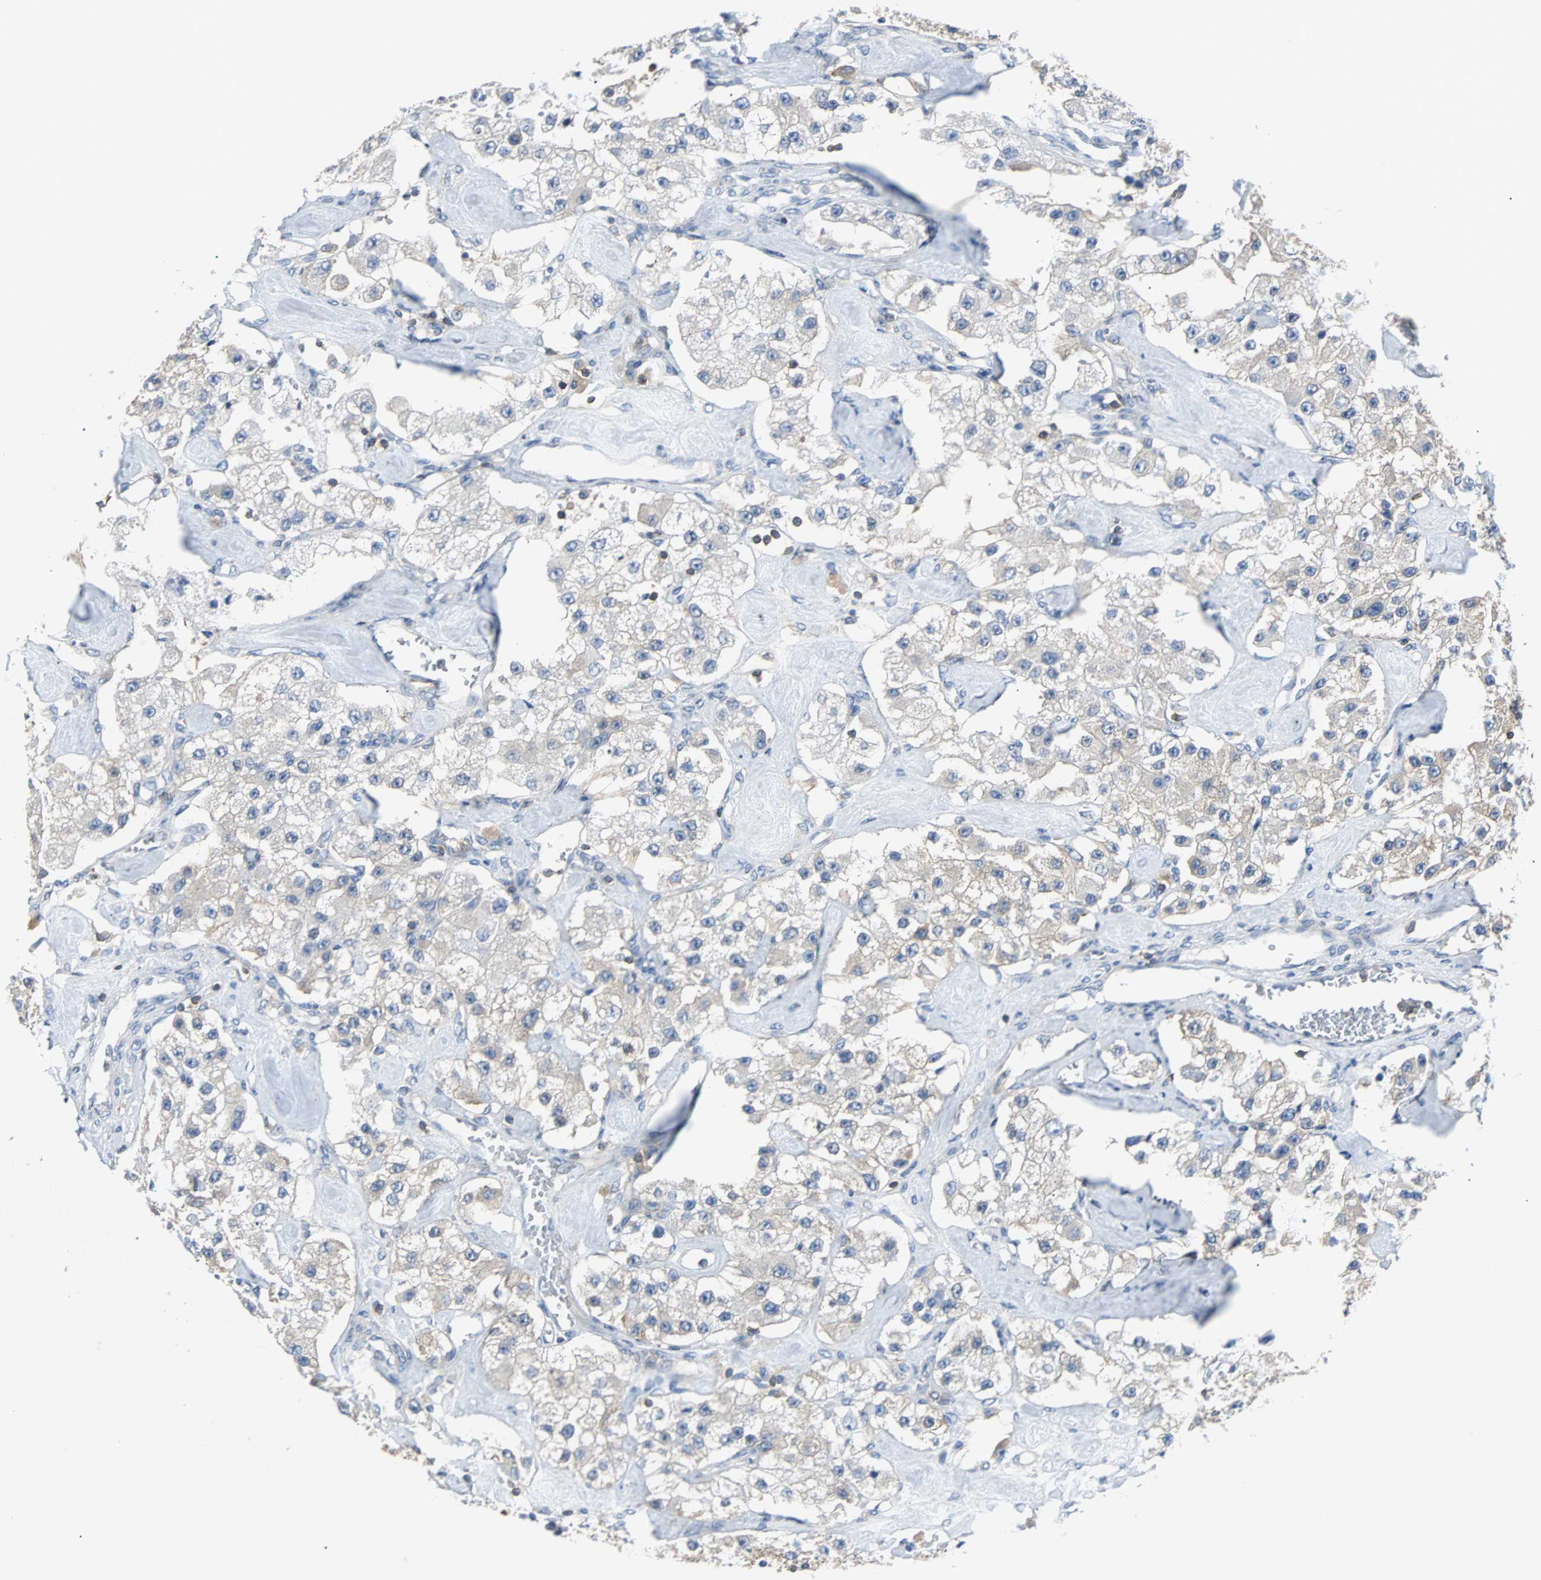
{"staining": {"intensity": "negative", "quantity": "none", "location": "none"}, "tissue": "carcinoid", "cell_type": "Tumor cells", "image_type": "cancer", "snomed": [{"axis": "morphology", "description": "Carcinoid, malignant, NOS"}, {"axis": "topography", "description": "Pancreas"}], "caption": "A high-resolution micrograph shows IHC staining of malignant carcinoid, which reveals no significant expression in tumor cells. The staining is performed using DAB brown chromogen with nuclei counter-stained in using hematoxylin.", "gene": "TSC22D4", "patient": {"sex": "male", "age": 41}}